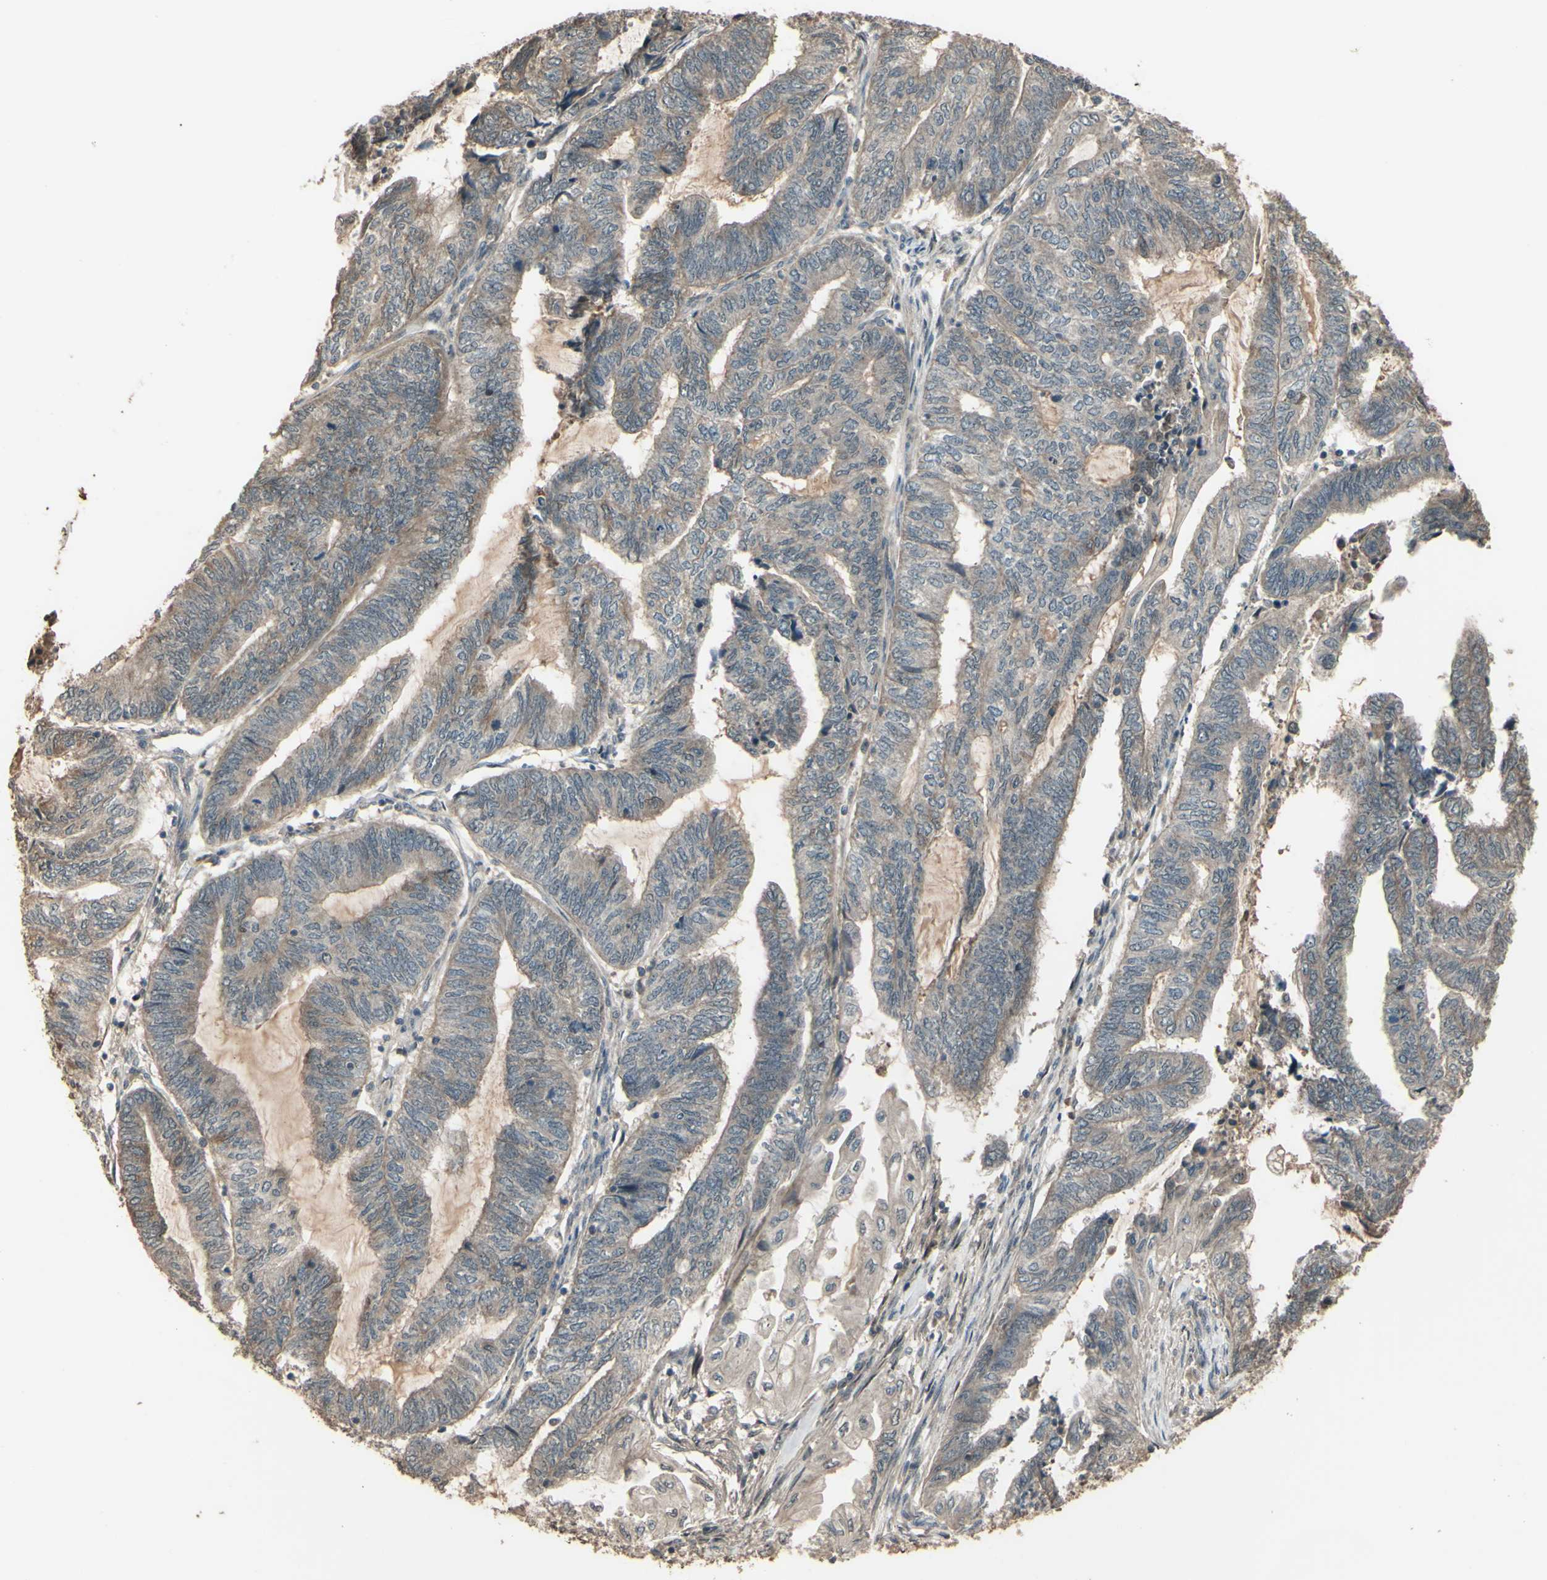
{"staining": {"intensity": "weak", "quantity": ">75%", "location": "cytoplasmic/membranous"}, "tissue": "endometrial cancer", "cell_type": "Tumor cells", "image_type": "cancer", "snomed": [{"axis": "morphology", "description": "Adenocarcinoma, NOS"}, {"axis": "topography", "description": "Uterus"}, {"axis": "topography", "description": "Endometrium"}], "caption": "Protein expression analysis of endometrial cancer (adenocarcinoma) displays weak cytoplasmic/membranous positivity in approximately >75% of tumor cells.", "gene": "GNAS", "patient": {"sex": "female", "age": 70}}